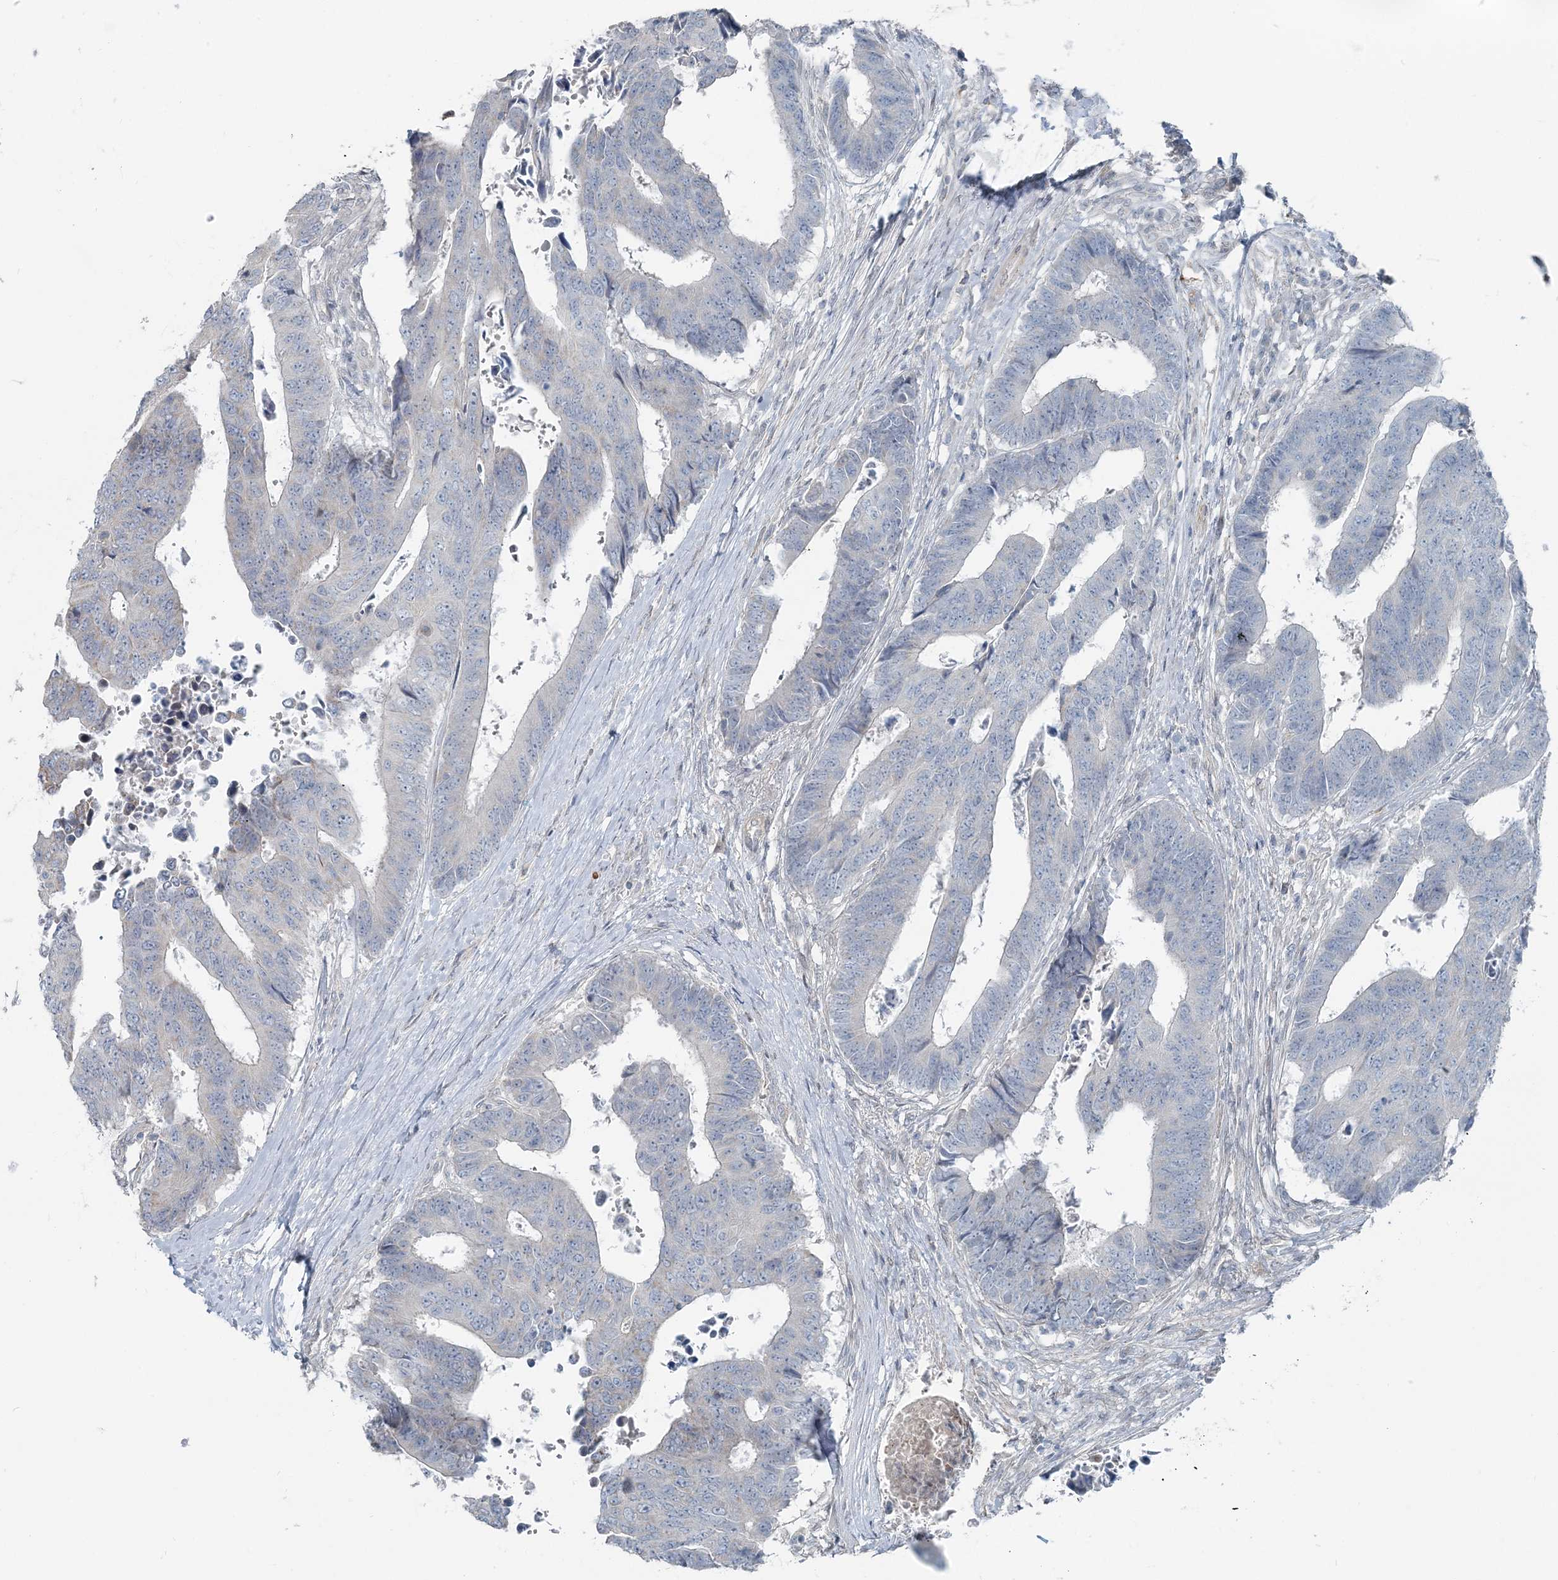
{"staining": {"intensity": "negative", "quantity": "none", "location": "none"}, "tissue": "colorectal cancer", "cell_type": "Tumor cells", "image_type": "cancer", "snomed": [{"axis": "morphology", "description": "Adenocarcinoma, NOS"}, {"axis": "topography", "description": "Rectum"}], "caption": "Tumor cells show no significant protein staining in adenocarcinoma (colorectal).", "gene": "FBXL17", "patient": {"sex": "male", "age": 84}}